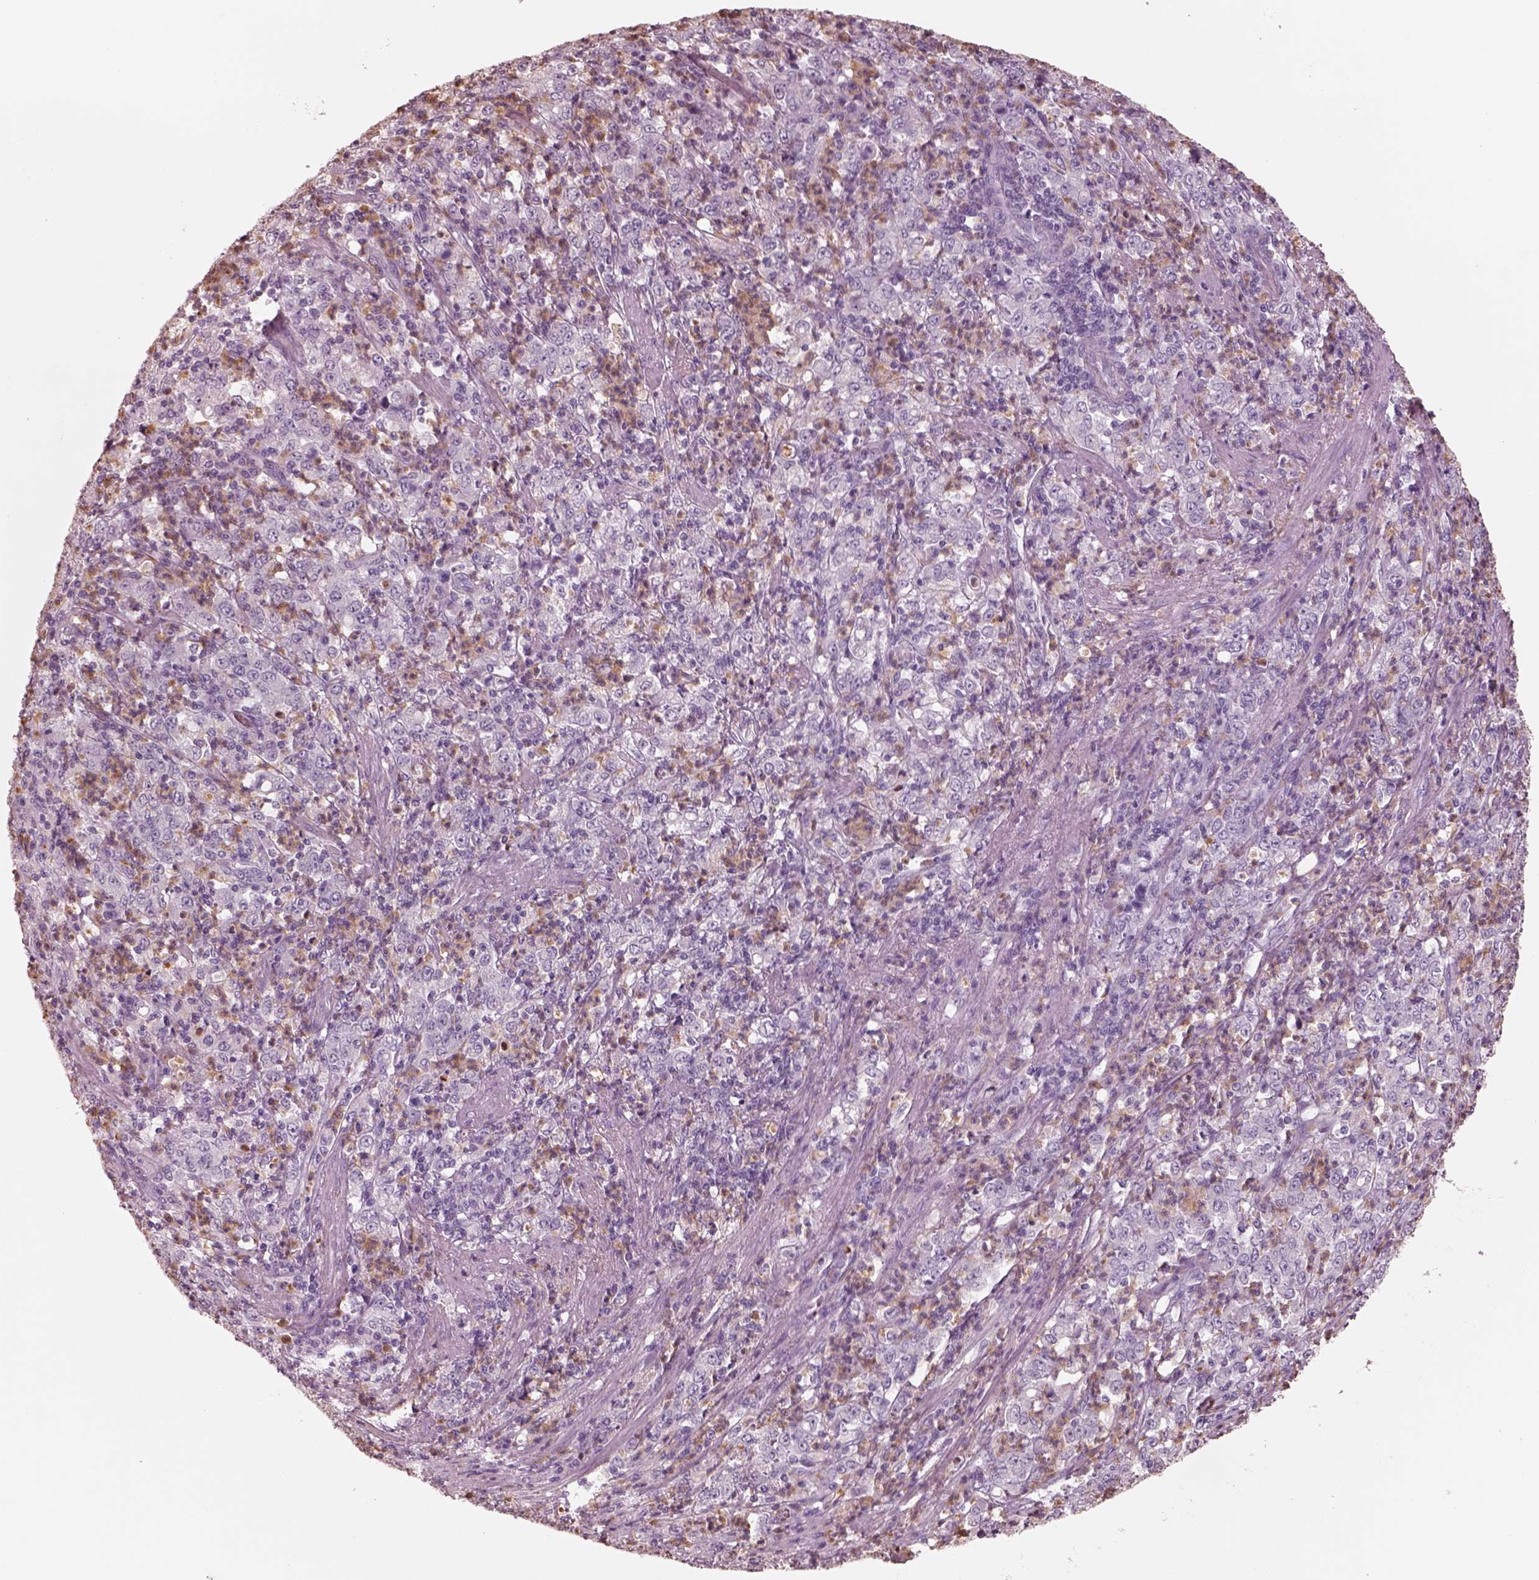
{"staining": {"intensity": "negative", "quantity": "none", "location": "none"}, "tissue": "stomach cancer", "cell_type": "Tumor cells", "image_type": "cancer", "snomed": [{"axis": "morphology", "description": "Adenocarcinoma, NOS"}, {"axis": "topography", "description": "Stomach, lower"}], "caption": "High magnification brightfield microscopy of stomach adenocarcinoma stained with DAB (3,3'-diaminobenzidine) (brown) and counterstained with hematoxylin (blue): tumor cells show no significant positivity.", "gene": "ELANE", "patient": {"sex": "female", "age": 71}}